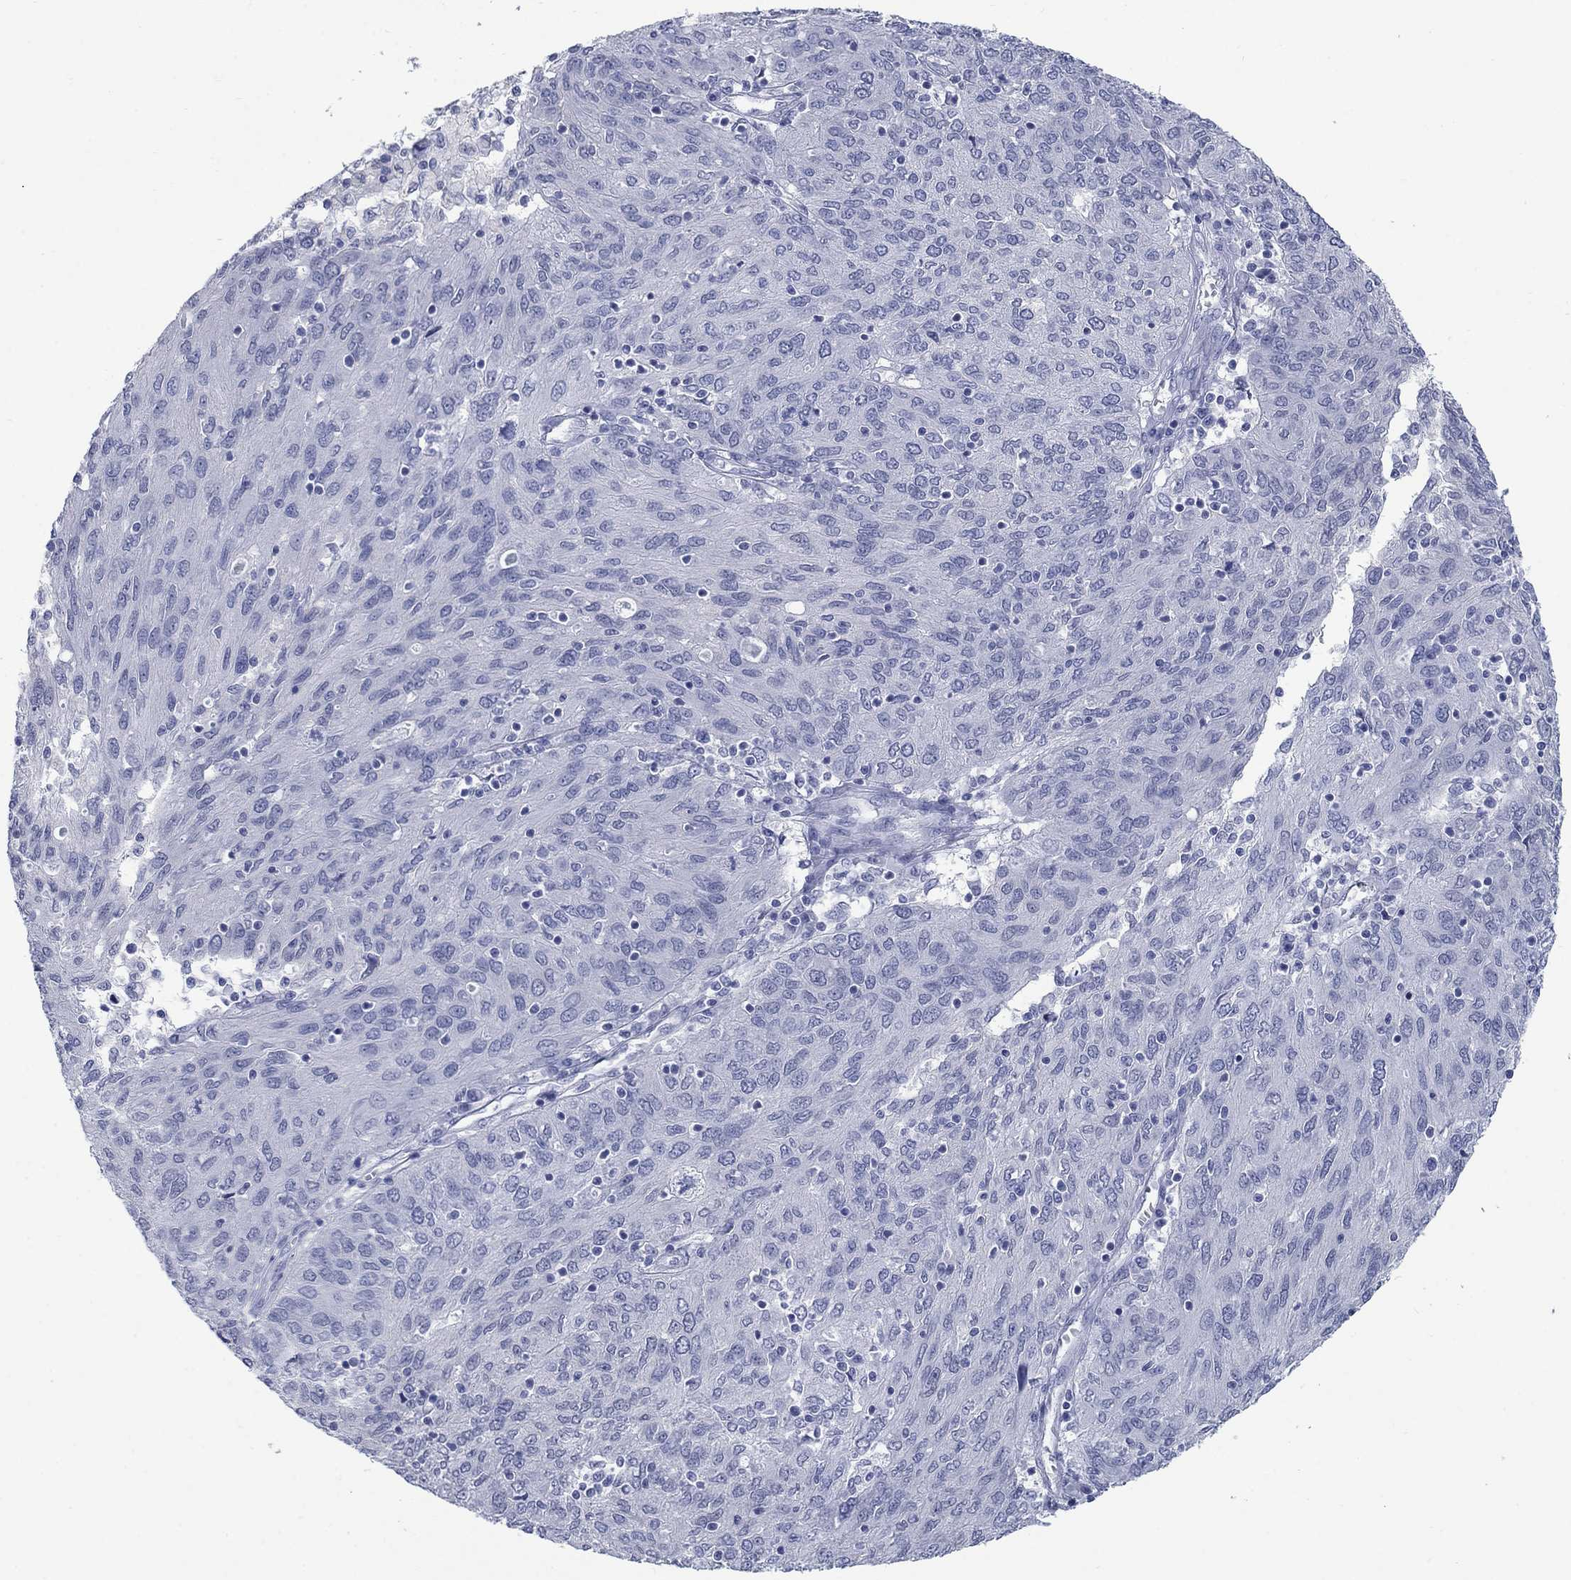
{"staining": {"intensity": "negative", "quantity": "none", "location": "none"}, "tissue": "ovarian cancer", "cell_type": "Tumor cells", "image_type": "cancer", "snomed": [{"axis": "morphology", "description": "Carcinoma, endometroid"}, {"axis": "topography", "description": "Ovary"}], "caption": "This is an immunohistochemistry (IHC) image of endometroid carcinoma (ovarian). There is no staining in tumor cells.", "gene": "ATP6V1G2", "patient": {"sex": "female", "age": 50}}